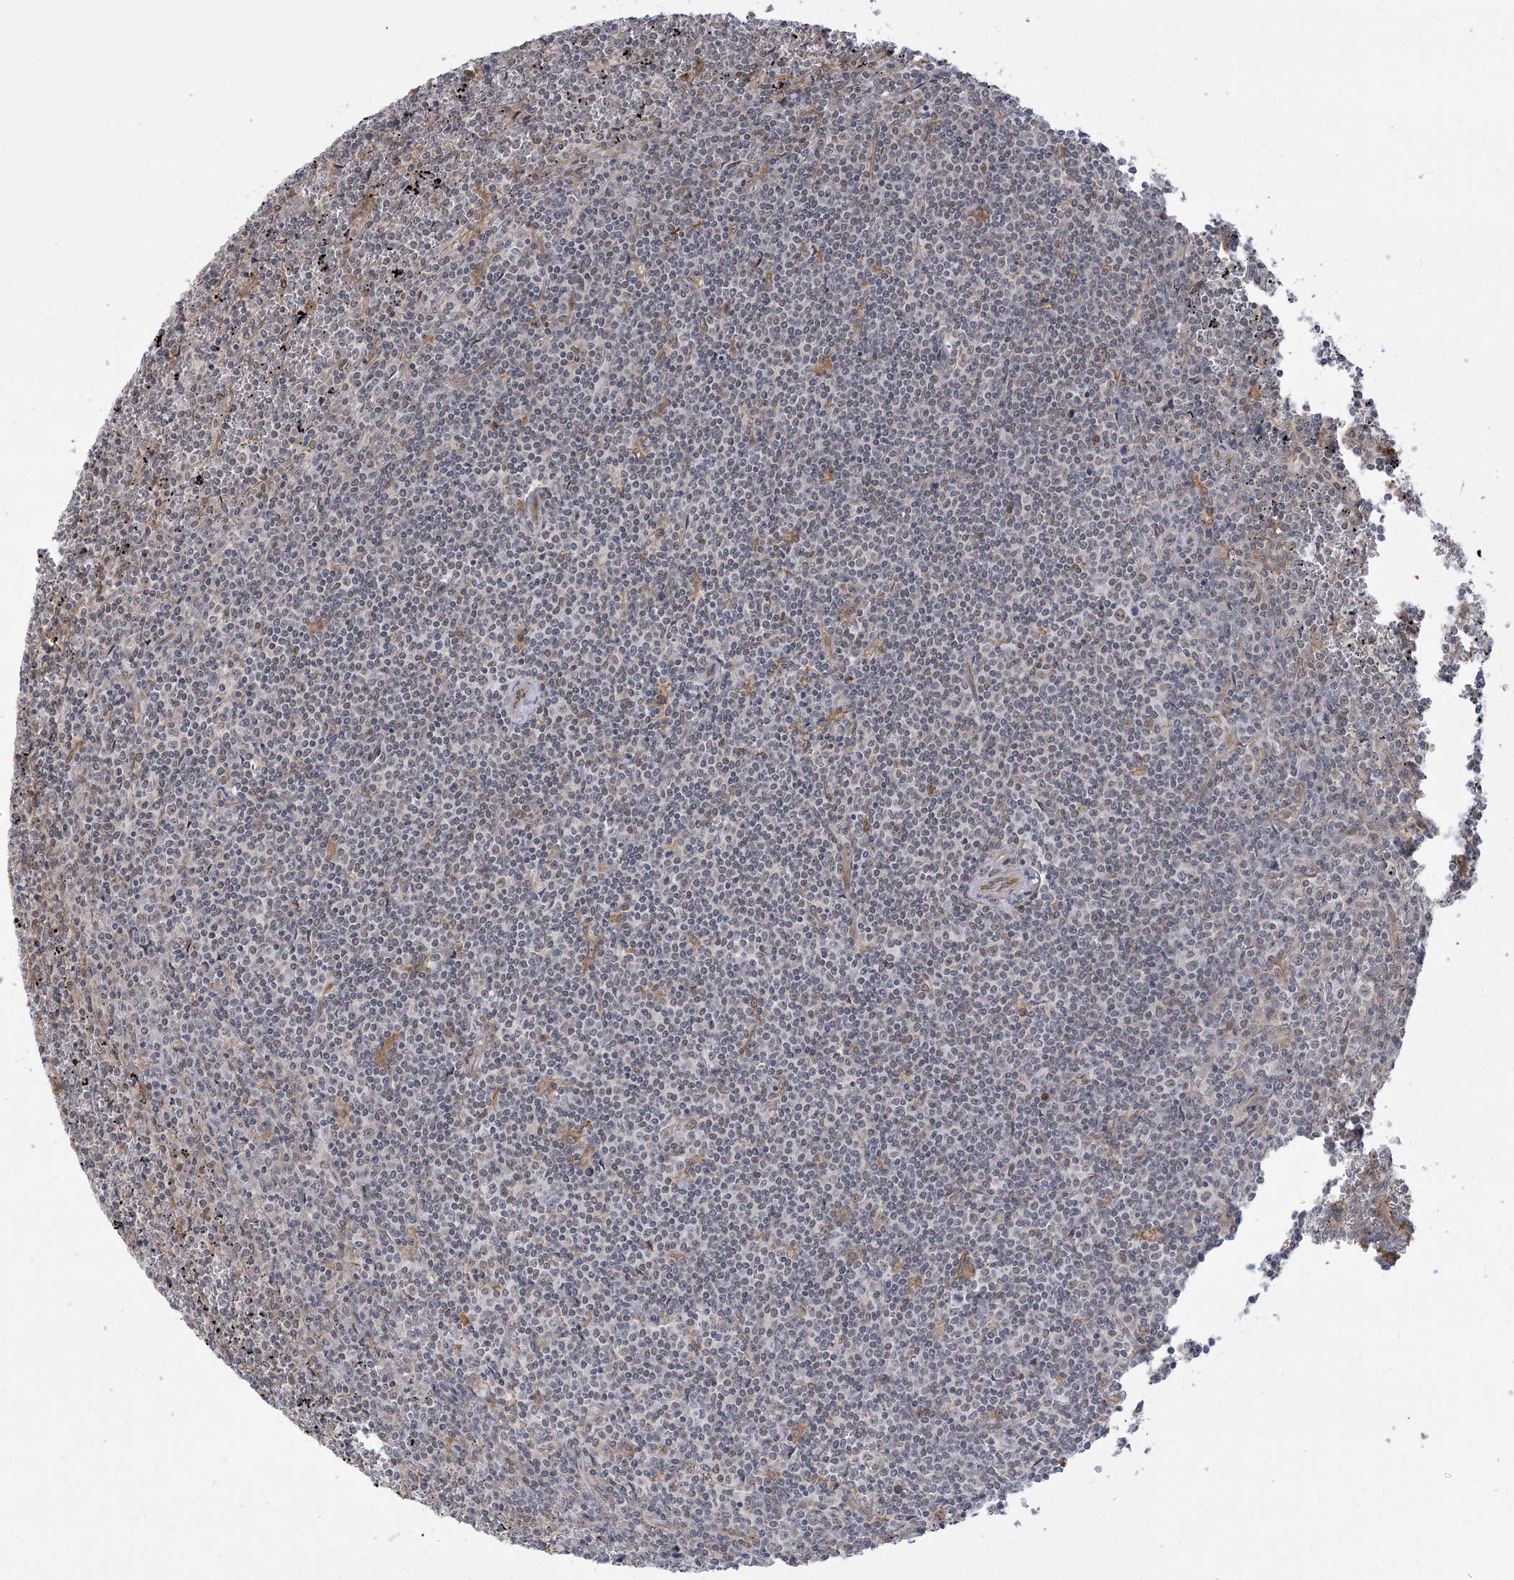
{"staining": {"intensity": "negative", "quantity": "none", "location": "none"}, "tissue": "lymphoma", "cell_type": "Tumor cells", "image_type": "cancer", "snomed": [{"axis": "morphology", "description": "Malignant lymphoma, non-Hodgkin's type, Low grade"}, {"axis": "topography", "description": "Spleen"}], "caption": "This is an immunohistochemistry (IHC) image of lymphoma. There is no expression in tumor cells.", "gene": "ZNF8", "patient": {"sex": "female", "age": 19}}